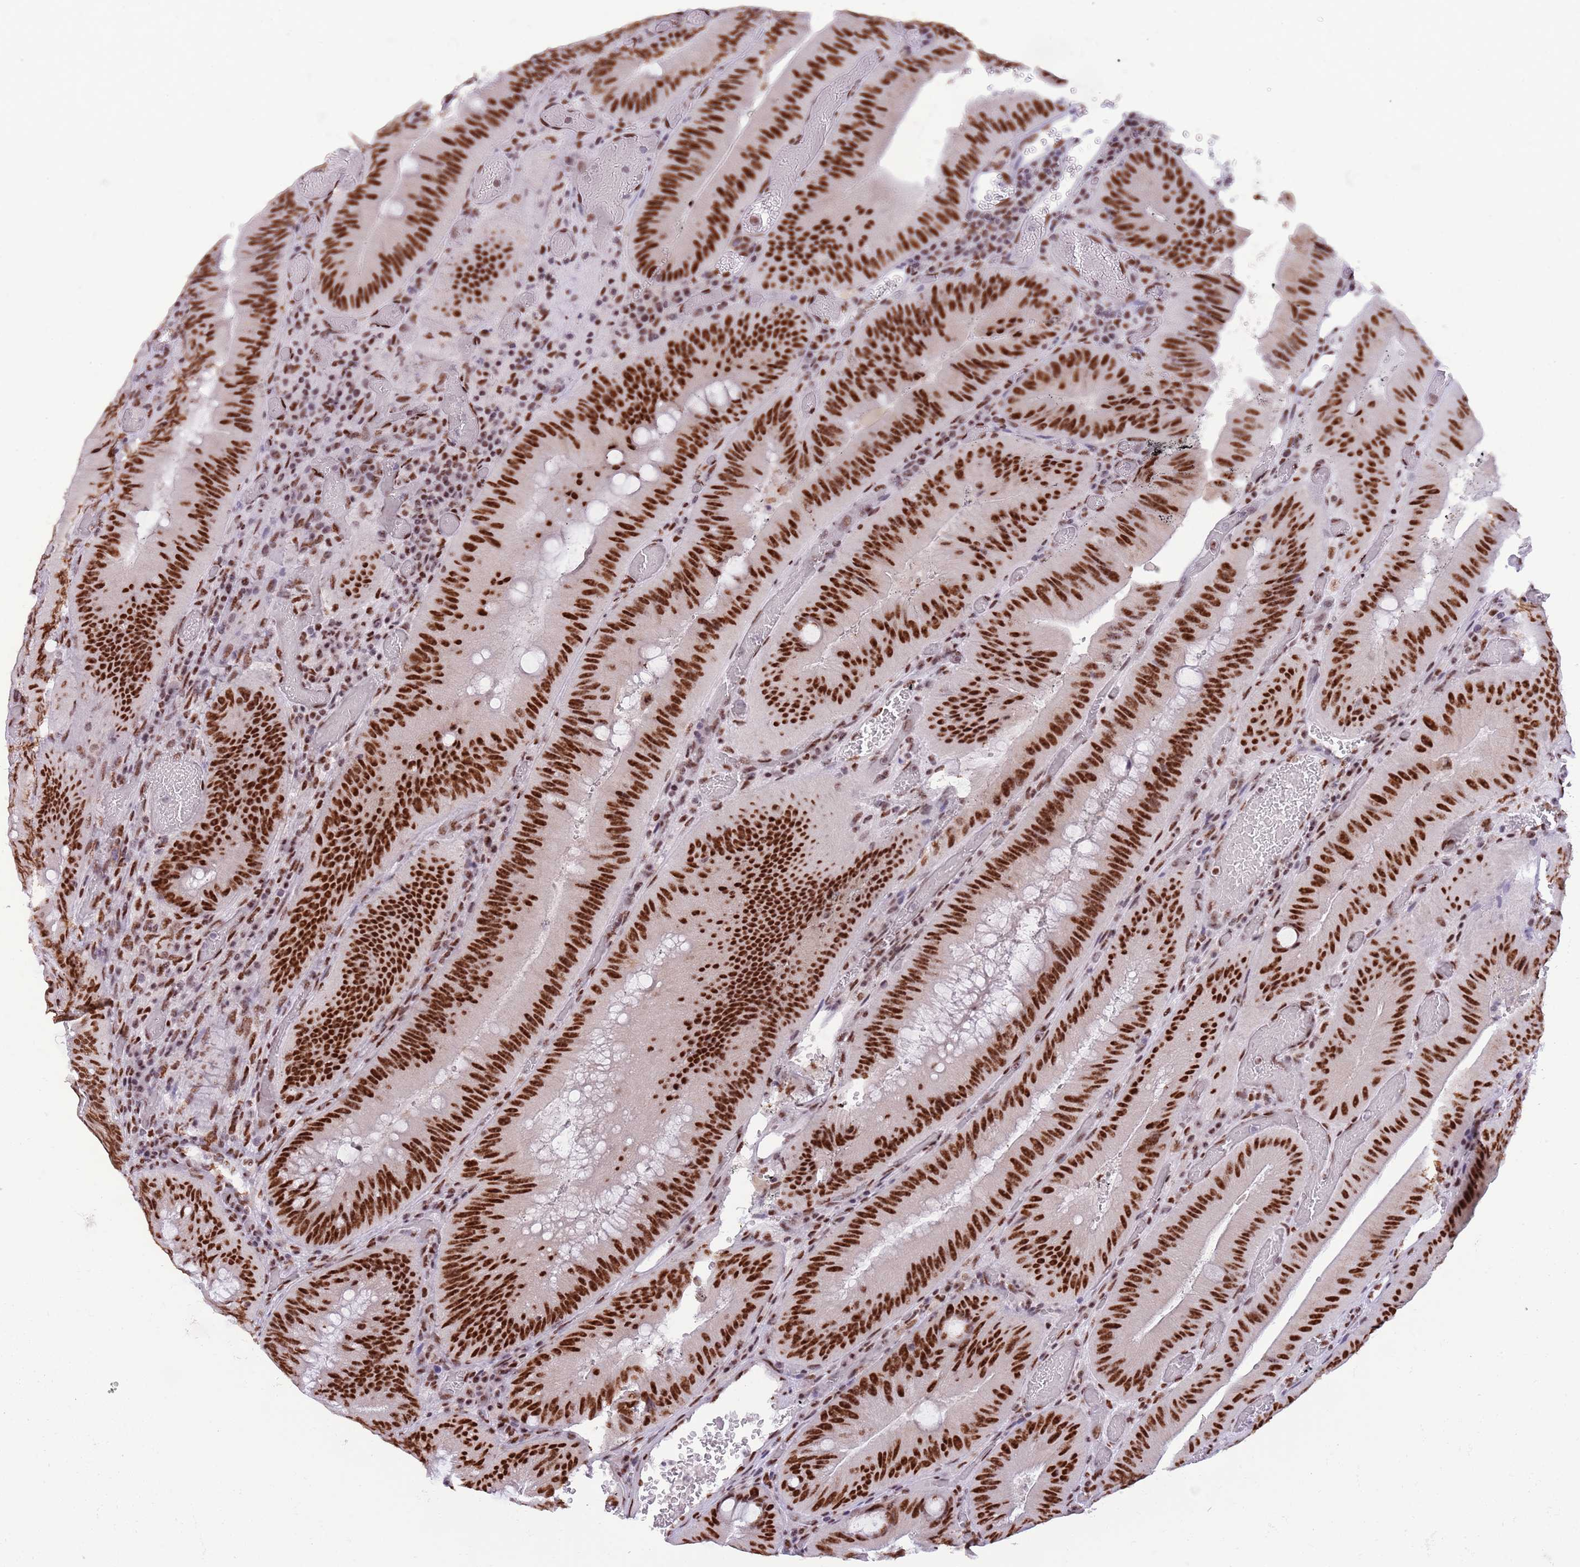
{"staining": {"intensity": "strong", "quantity": ">75%", "location": "nuclear"}, "tissue": "colorectal cancer", "cell_type": "Tumor cells", "image_type": "cancer", "snomed": [{"axis": "morphology", "description": "Adenocarcinoma, NOS"}, {"axis": "topography", "description": "Colon"}], "caption": "Adenocarcinoma (colorectal) was stained to show a protein in brown. There is high levels of strong nuclear positivity in about >75% of tumor cells. (brown staining indicates protein expression, while blue staining denotes nuclei).", "gene": "SF3A2", "patient": {"sex": "female", "age": 43}}